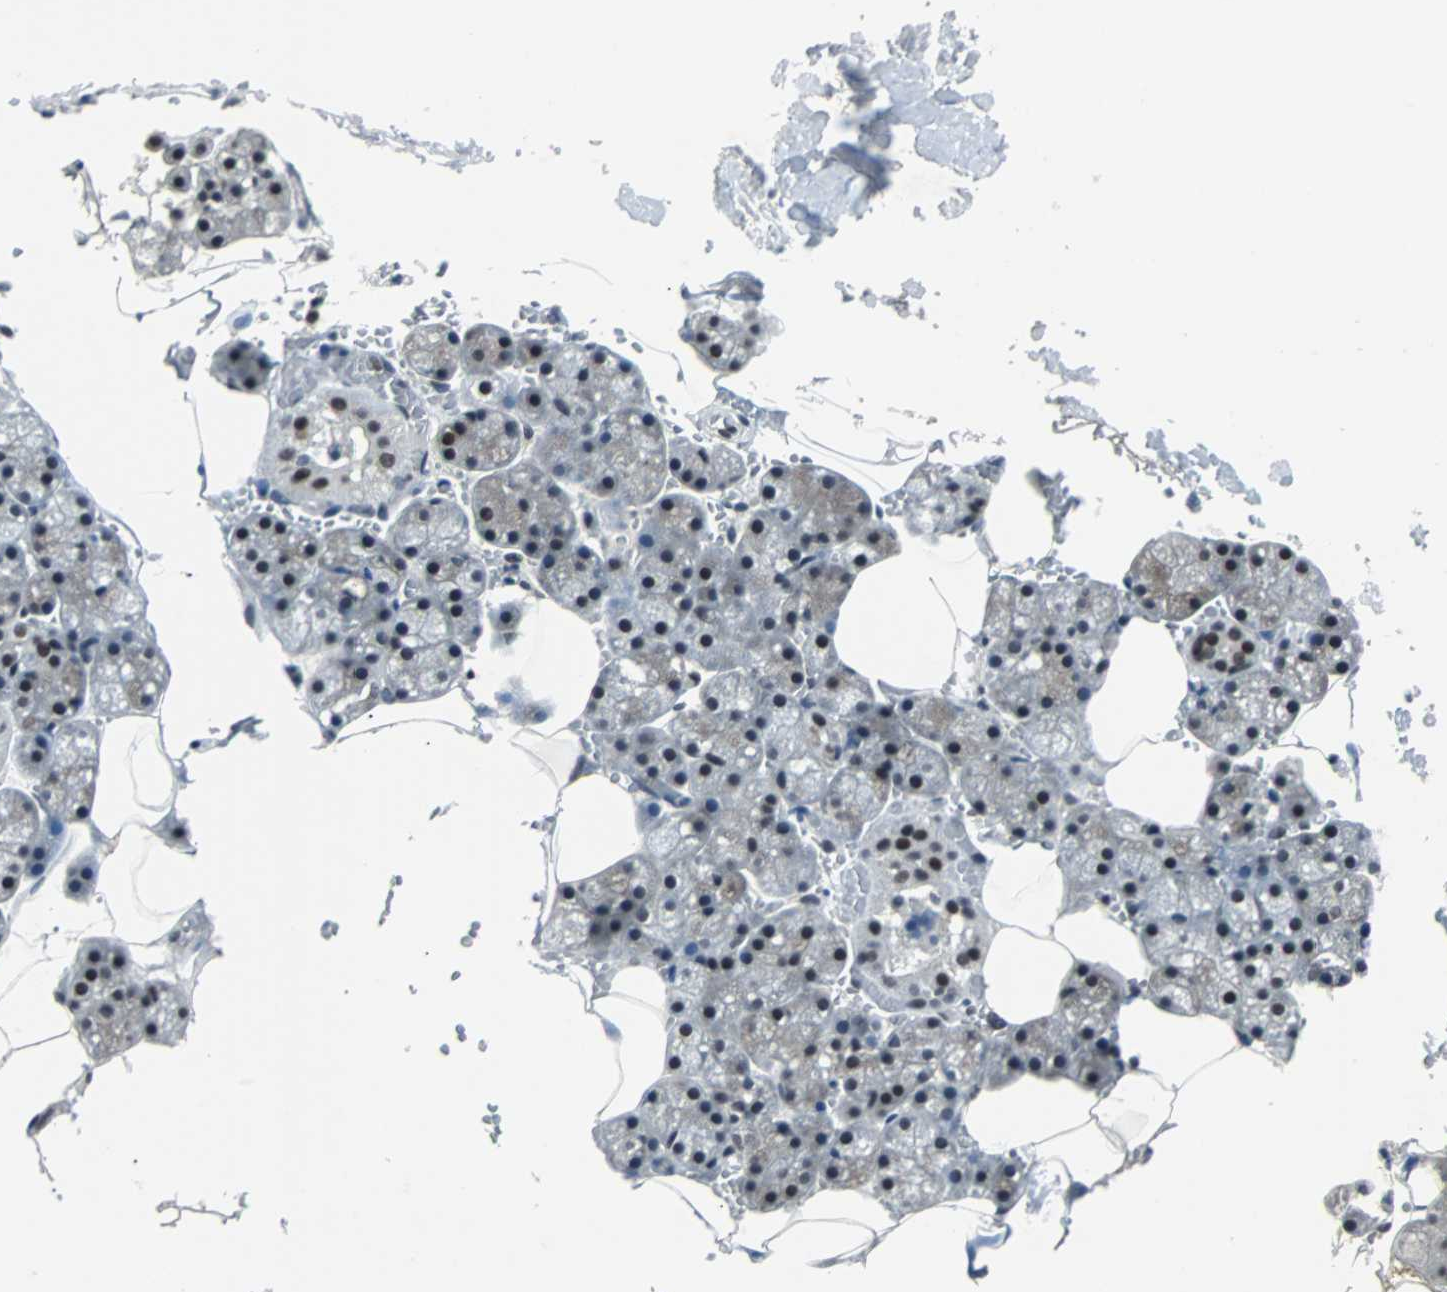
{"staining": {"intensity": "moderate", "quantity": "25%-75%", "location": "cytoplasmic/membranous"}, "tissue": "salivary gland", "cell_type": "Glandular cells", "image_type": "normal", "snomed": [{"axis": "morphology", "description": "Normal tissue, NOS"}, {"axis": "topography", "description": "Salivary gland"}], "caption": "Salivary gland stained with a brown dye exhibits moderate cytoplasmic/membranous positive positivity in about 25%-75% of glandular cells.", "gene": "GATAD2A", "patient": {"sex": "male", "age": 62}}